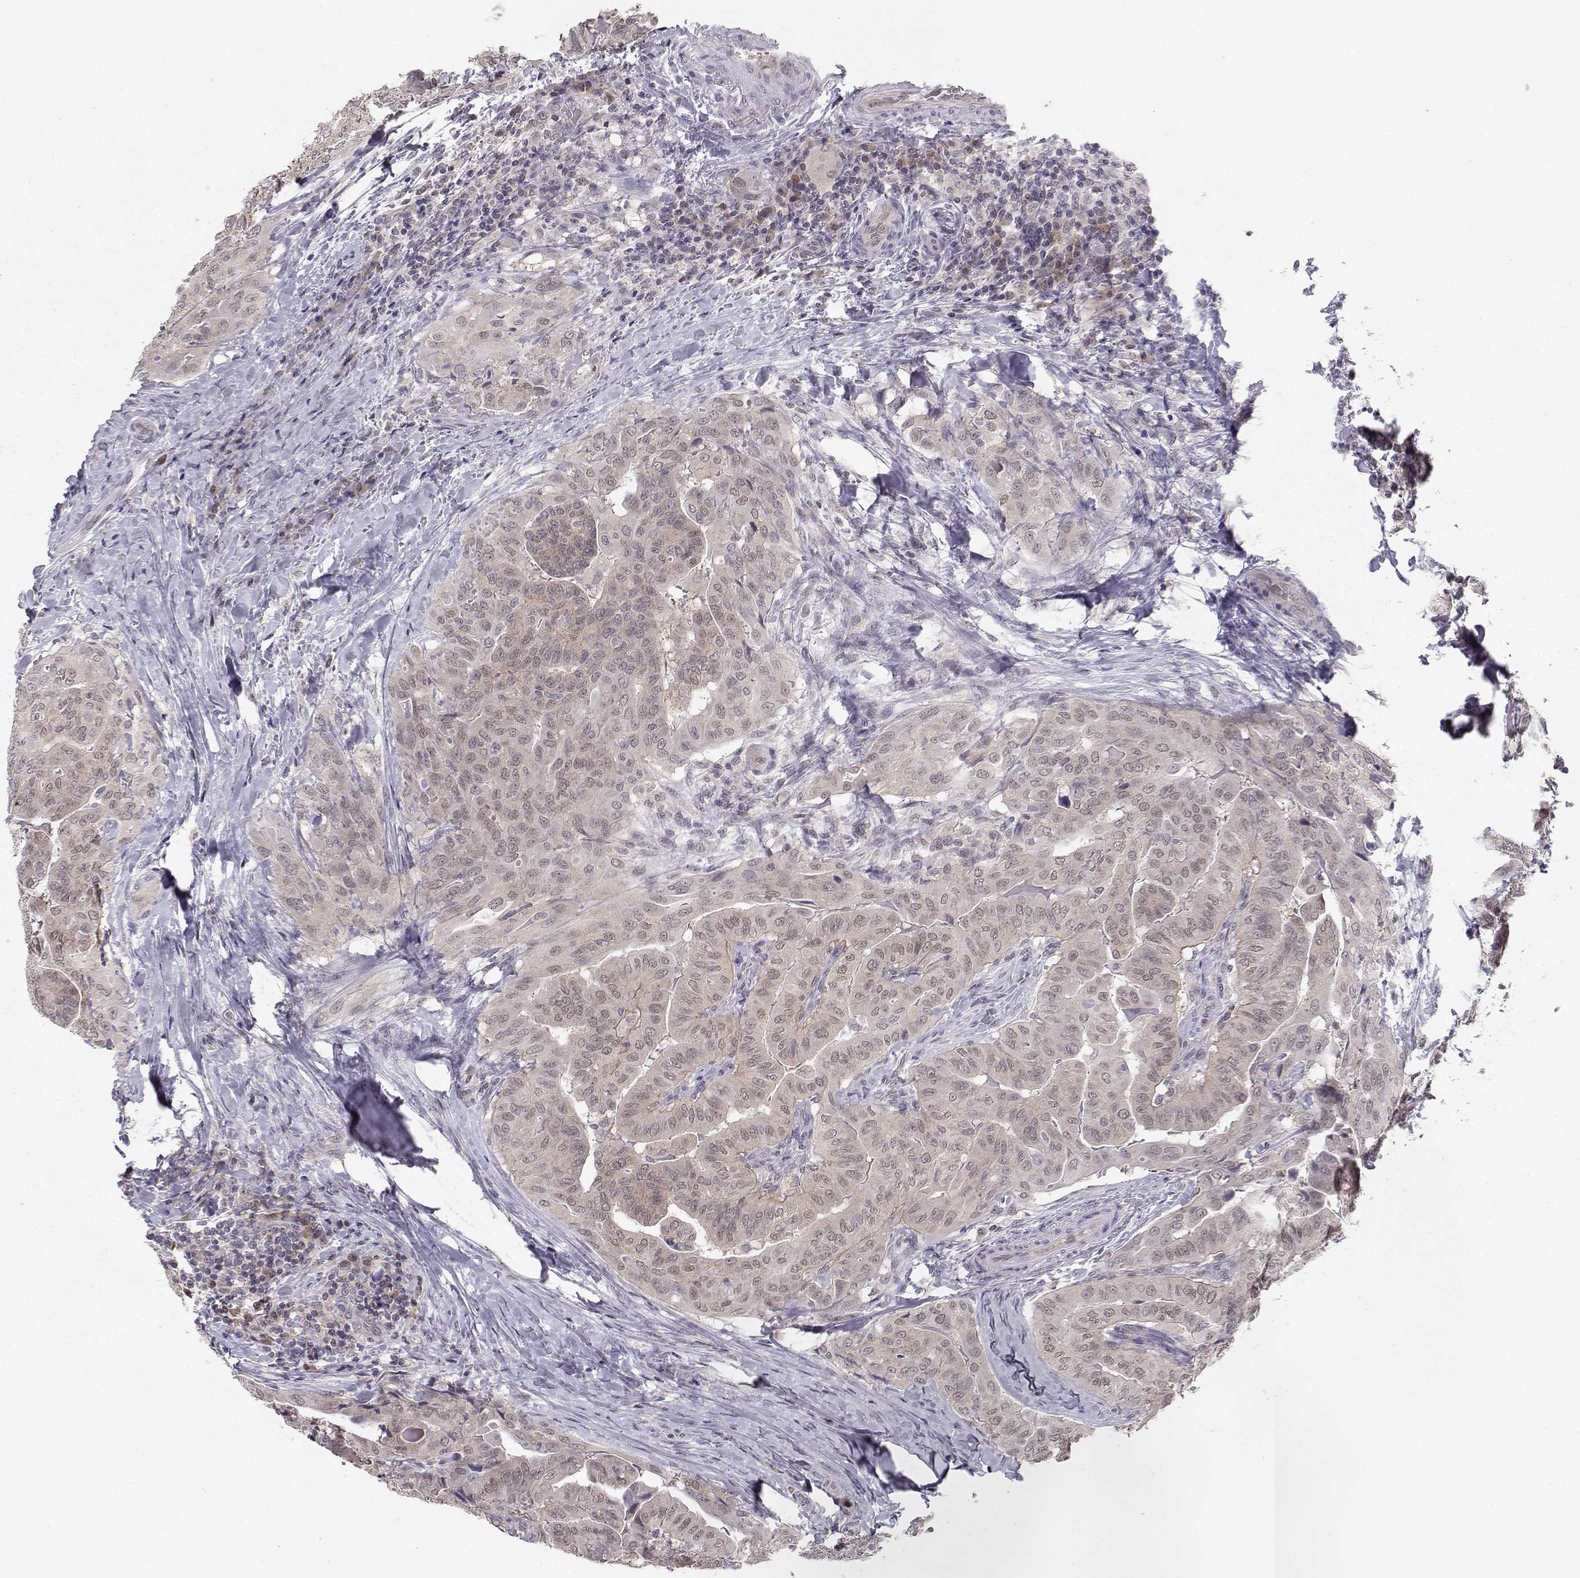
{"staining": {"intensity": "weak", "quantity": "25%-75%", "location": "cytoplasmic/membranous,nuclear"}, "tissue": "thyroid cancer", "cell_type": "Tumor cells", "image_type": "cancer", "snomed": [{"axis": "morphology", "description": "Papillary adenocarcinoma, NOS"}, {"axis": "topography", "description": "Thyroid gland"}], "caption": "Protein expression analysis of papillary adenocarcinoma (thyroid) demonstrates weak cytoplasmic/membranous and nuclear expression in approximately 25%-75% of tumor cells. Nuclei are stained in blue.", "gene": "KIF13B", "patient": {"sex": "female", "age": 68}}